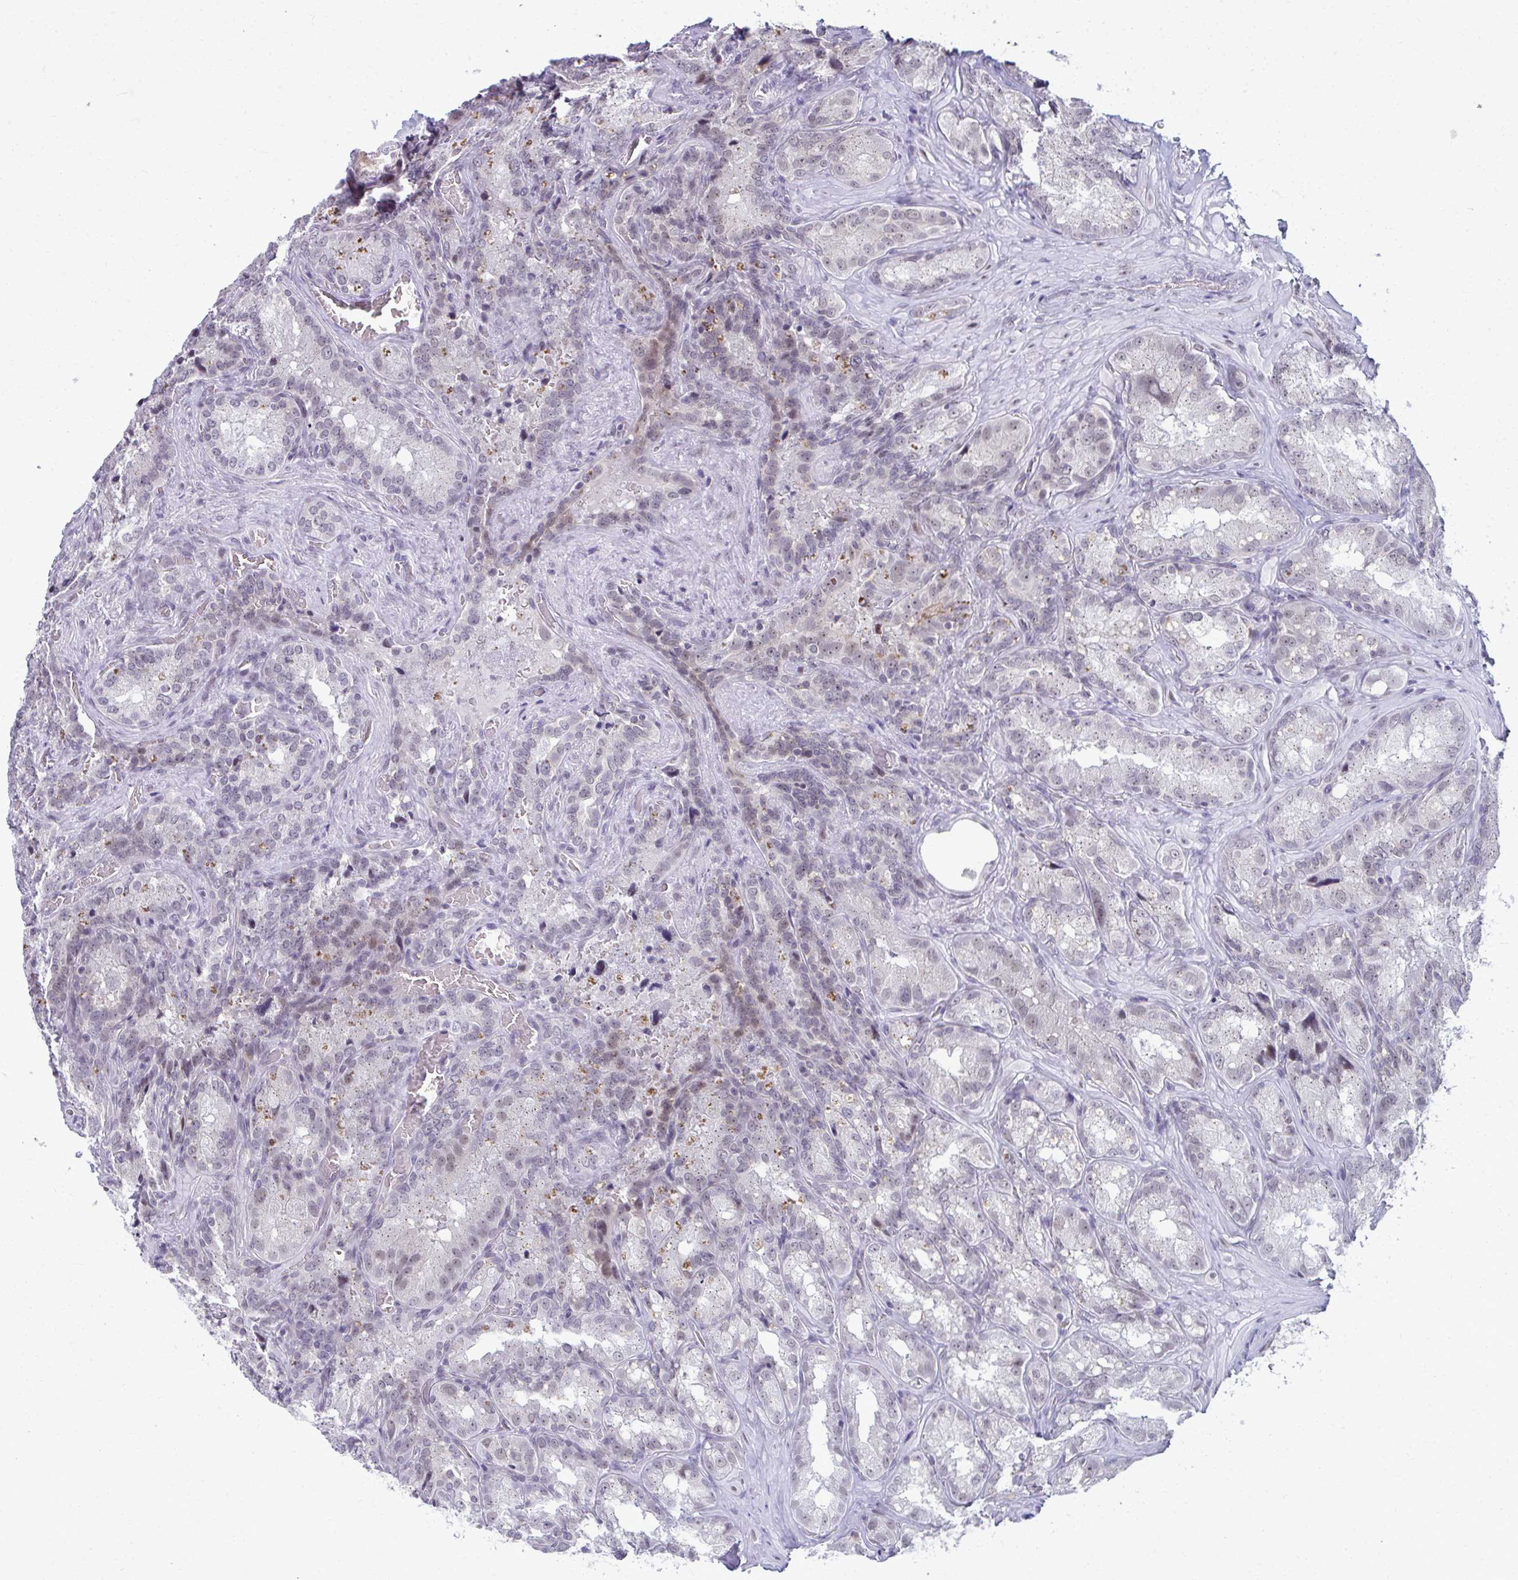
{"staining": {"intensity": "weak", "quantity": "<25%", "location": "nuclear"}, "tissue": "seminal vesicle", "cell_type": "Glandular cells", "image_type": "normal", "snomed": [{"axis": "morphology", "description": "Normal tissue, NOS"}, {"axis": "topography", "description": "Seminal veicle"}], "caption": "Glandular cells are negative for protein expression in unremarkable human seminal vesicle. (IHC, brightfield microscopy, high magnification).", "gene": "MAF1", "patient": {"sex": "male", "age": 47}}